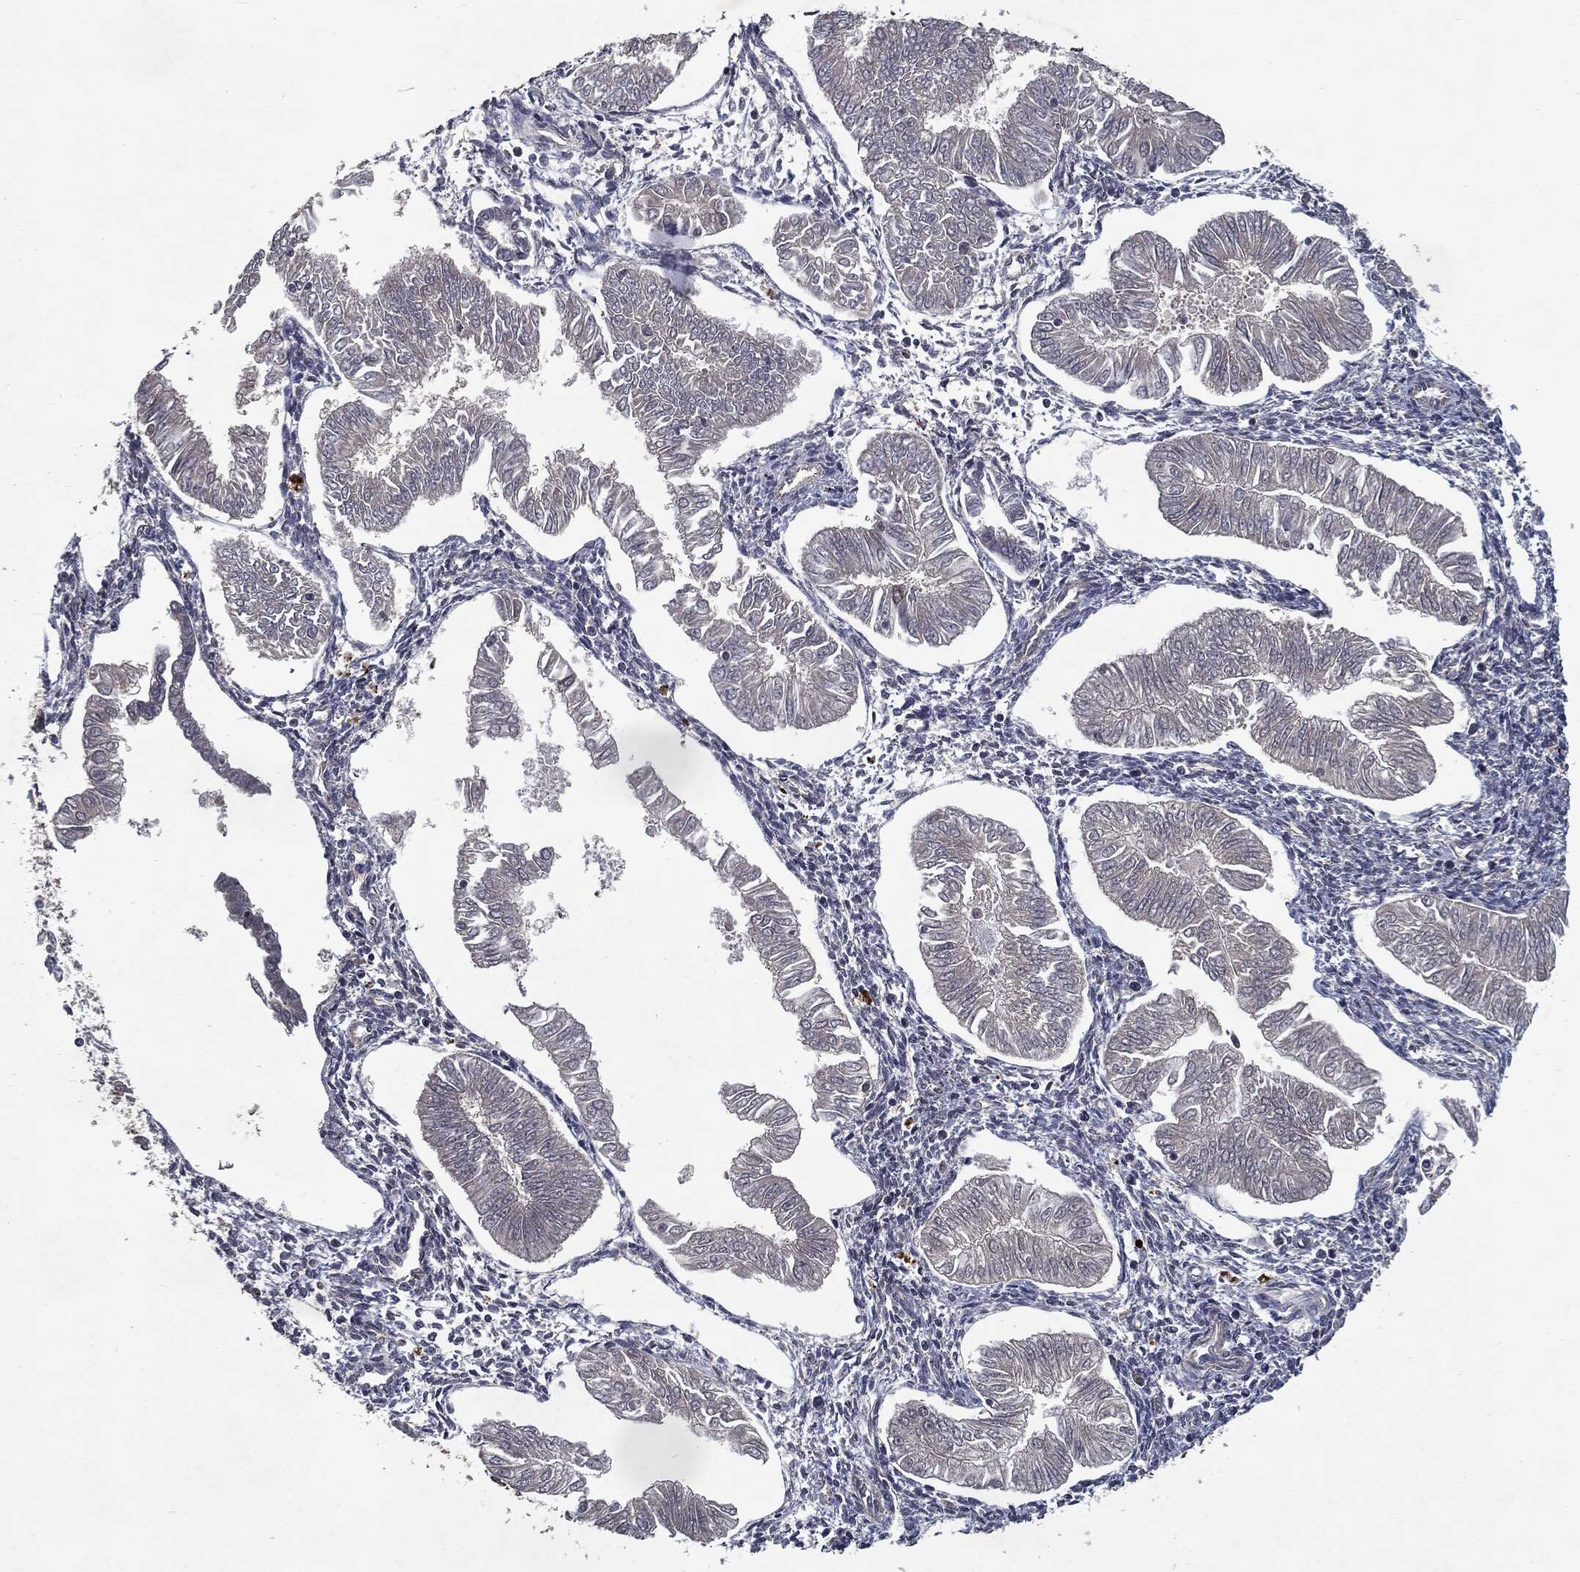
{"staining": {"intensity": "negative", "quantity": "none", "location": "none"}, "tissue": "endometrial cancer", "cell_type": "Tumor cells", "image_type": "cancer", "snomed": [{"axis": "morphology", "description": "Adenocarcinoma, NOS"}, {"axis": "topography", "description": "Endometrium"}], "caption": "An image of human endometrial cancer (adenocarcinoma) is negative for staining in tumor cells.", "gene": "HDAC5", "patient": {"sex": "female", "age": 53}}